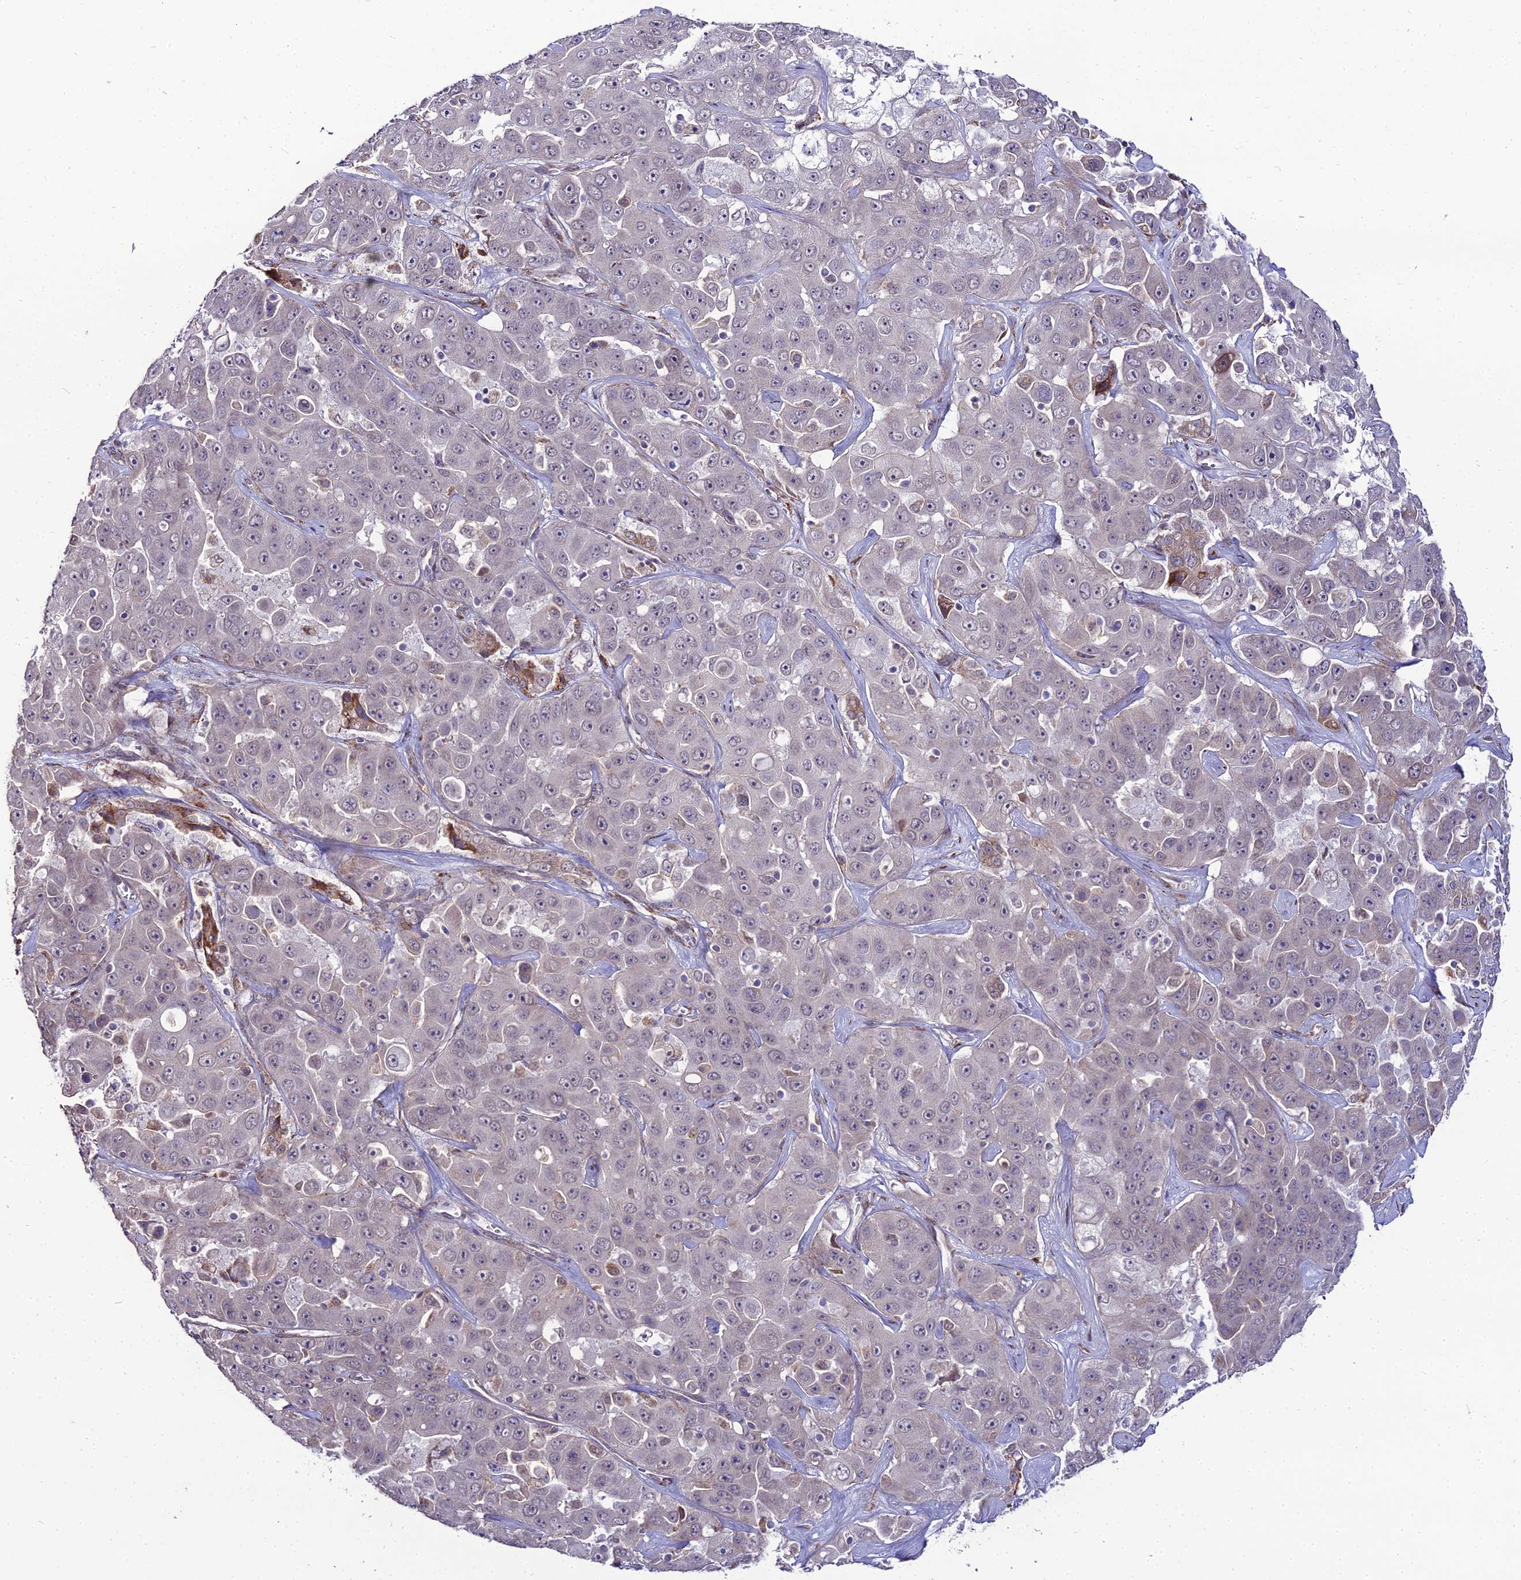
{"staining": {"intensity": "negative", "quantity": "none", "location": "none"}, "tissue": "liver cancer", "cell_type": "Tumor cells", "image_type": "cancer", "snomed": [{"axis": "morphology", "description": "Cholangiocarcinoma"}, {"axis": "topography", "description": "Liver"}], "caption": "Immunohistochemistry histopathology image of neoplastic tissue: liver cancer stained with DAB exhibits no significant protein expression in tumor cells.", "gene": "TROAP", "patient": {"sex": "female", "age": 52}}